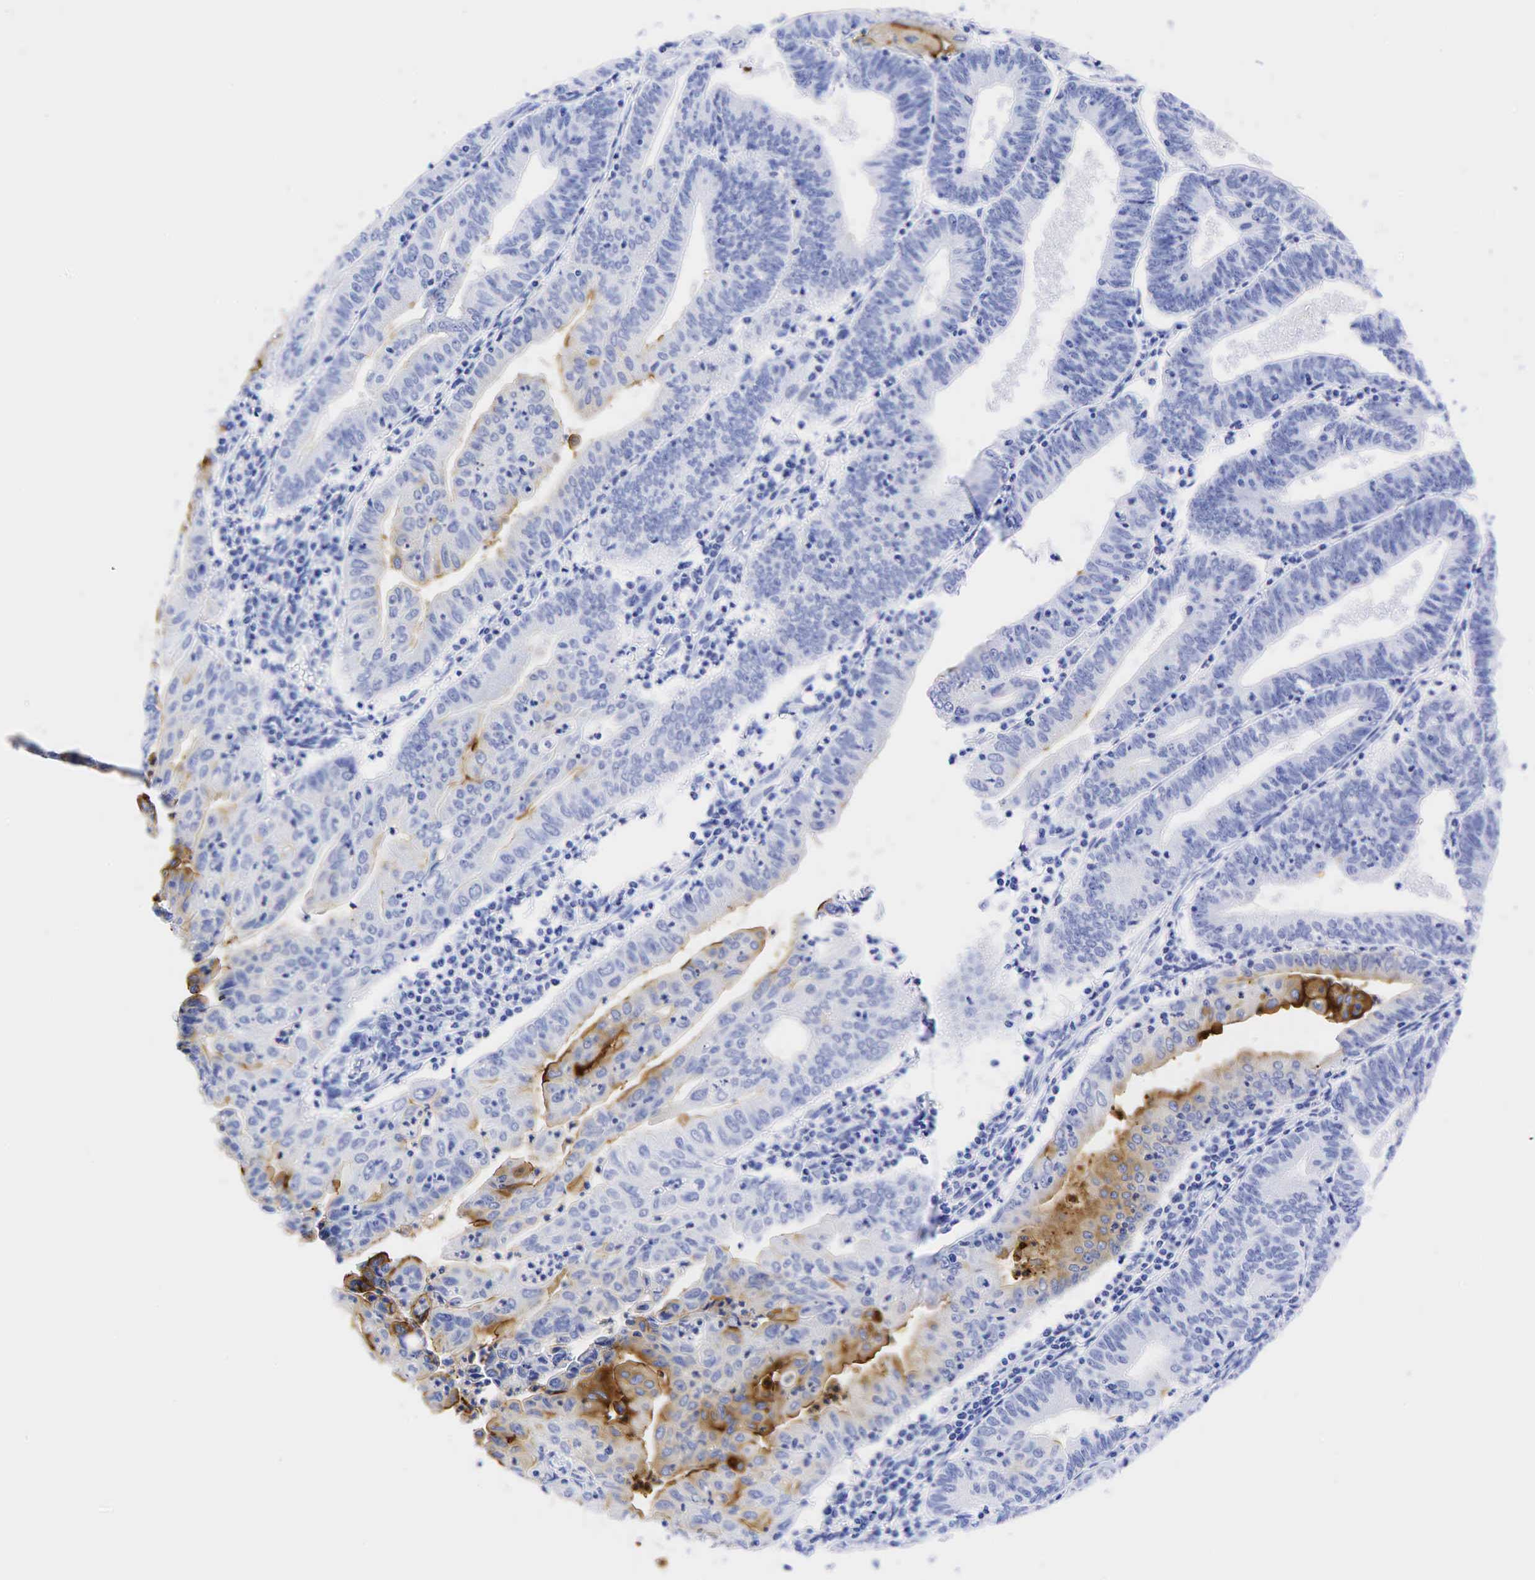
{"staining": {"intensity": "moderate", "quantity": "<25%", "location": "cytoplasmic/membranous"}, "tissue": "endometrial cancer", "cell_type": "Tumor cells", "image_type": "cancer", "snomed": [{"axis": "morphology", "description": "Adenocarcinoma, NOS"}, {"axis": "topography", "description": "Endometrium"}], "caption": "Endometrial cancer was stained to show a protein in brown. There is low levels of moderate cytoplasmic/membranous positivity in about <25% of tumor cells. The protein of interest is shown in brown color, while the nuclei are stained blue.", "gene": "CEACAM5", "patient": {"sex": "female", "age": 60}}